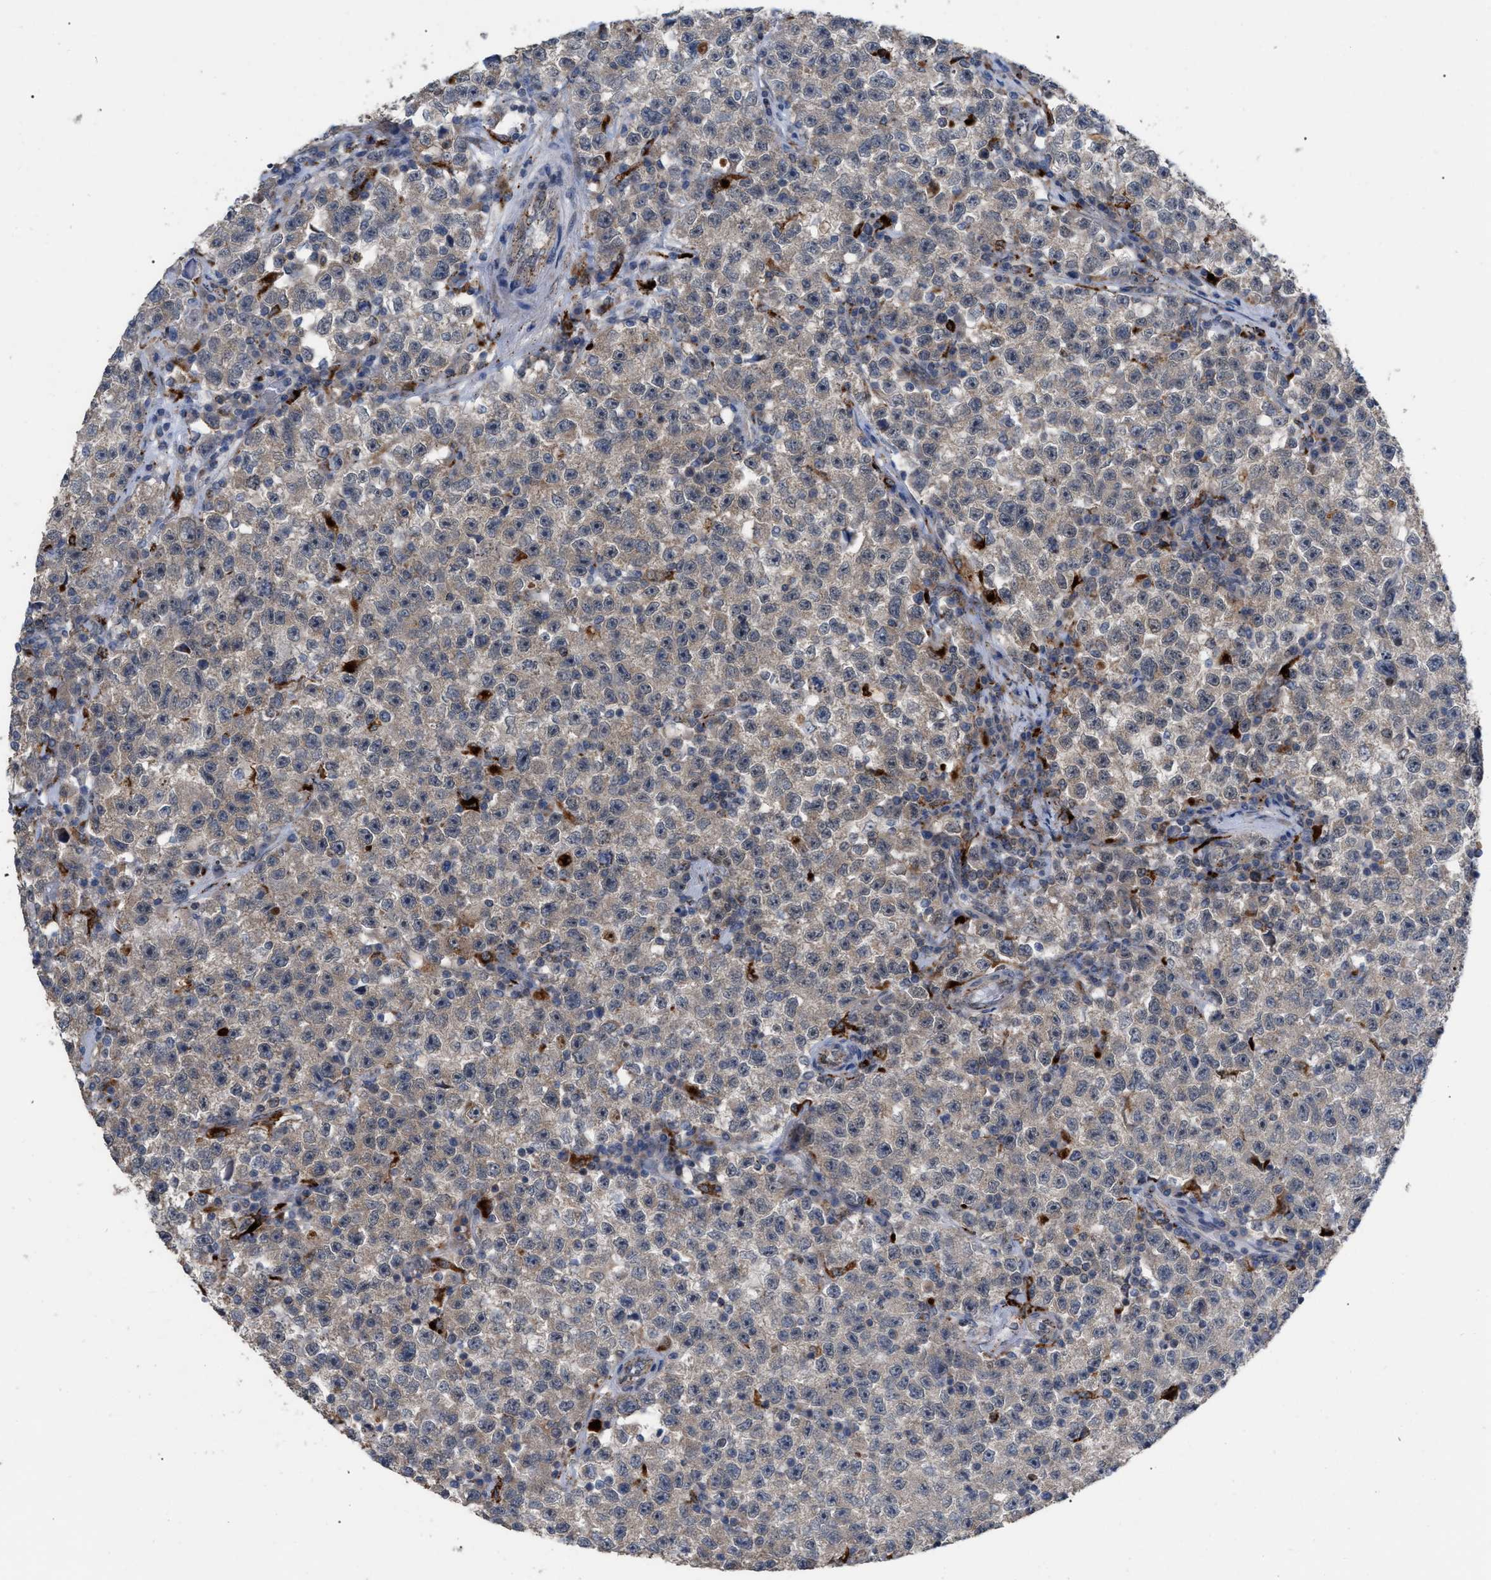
{"staining": {"intensity": "moderate", "quantity": "25%-75%", "location": "cytoplasmic/membranous"}, "tissue": "testis cancer", "cell_type": "Tumor cells", "image_type": "cancer", "snomed": [{"axis": "morphology", "description": "Seminoma, NOS"}, {"axis": "topography", "description": "Testis"}], "caption": "Tumor cells show medium levels of moderate cytoplasmic/membranous expression in approximately 25%-75% of cells in testis seminoma.", "gene": "UPF1", "patient": {"sex": "male", "age": 22}}